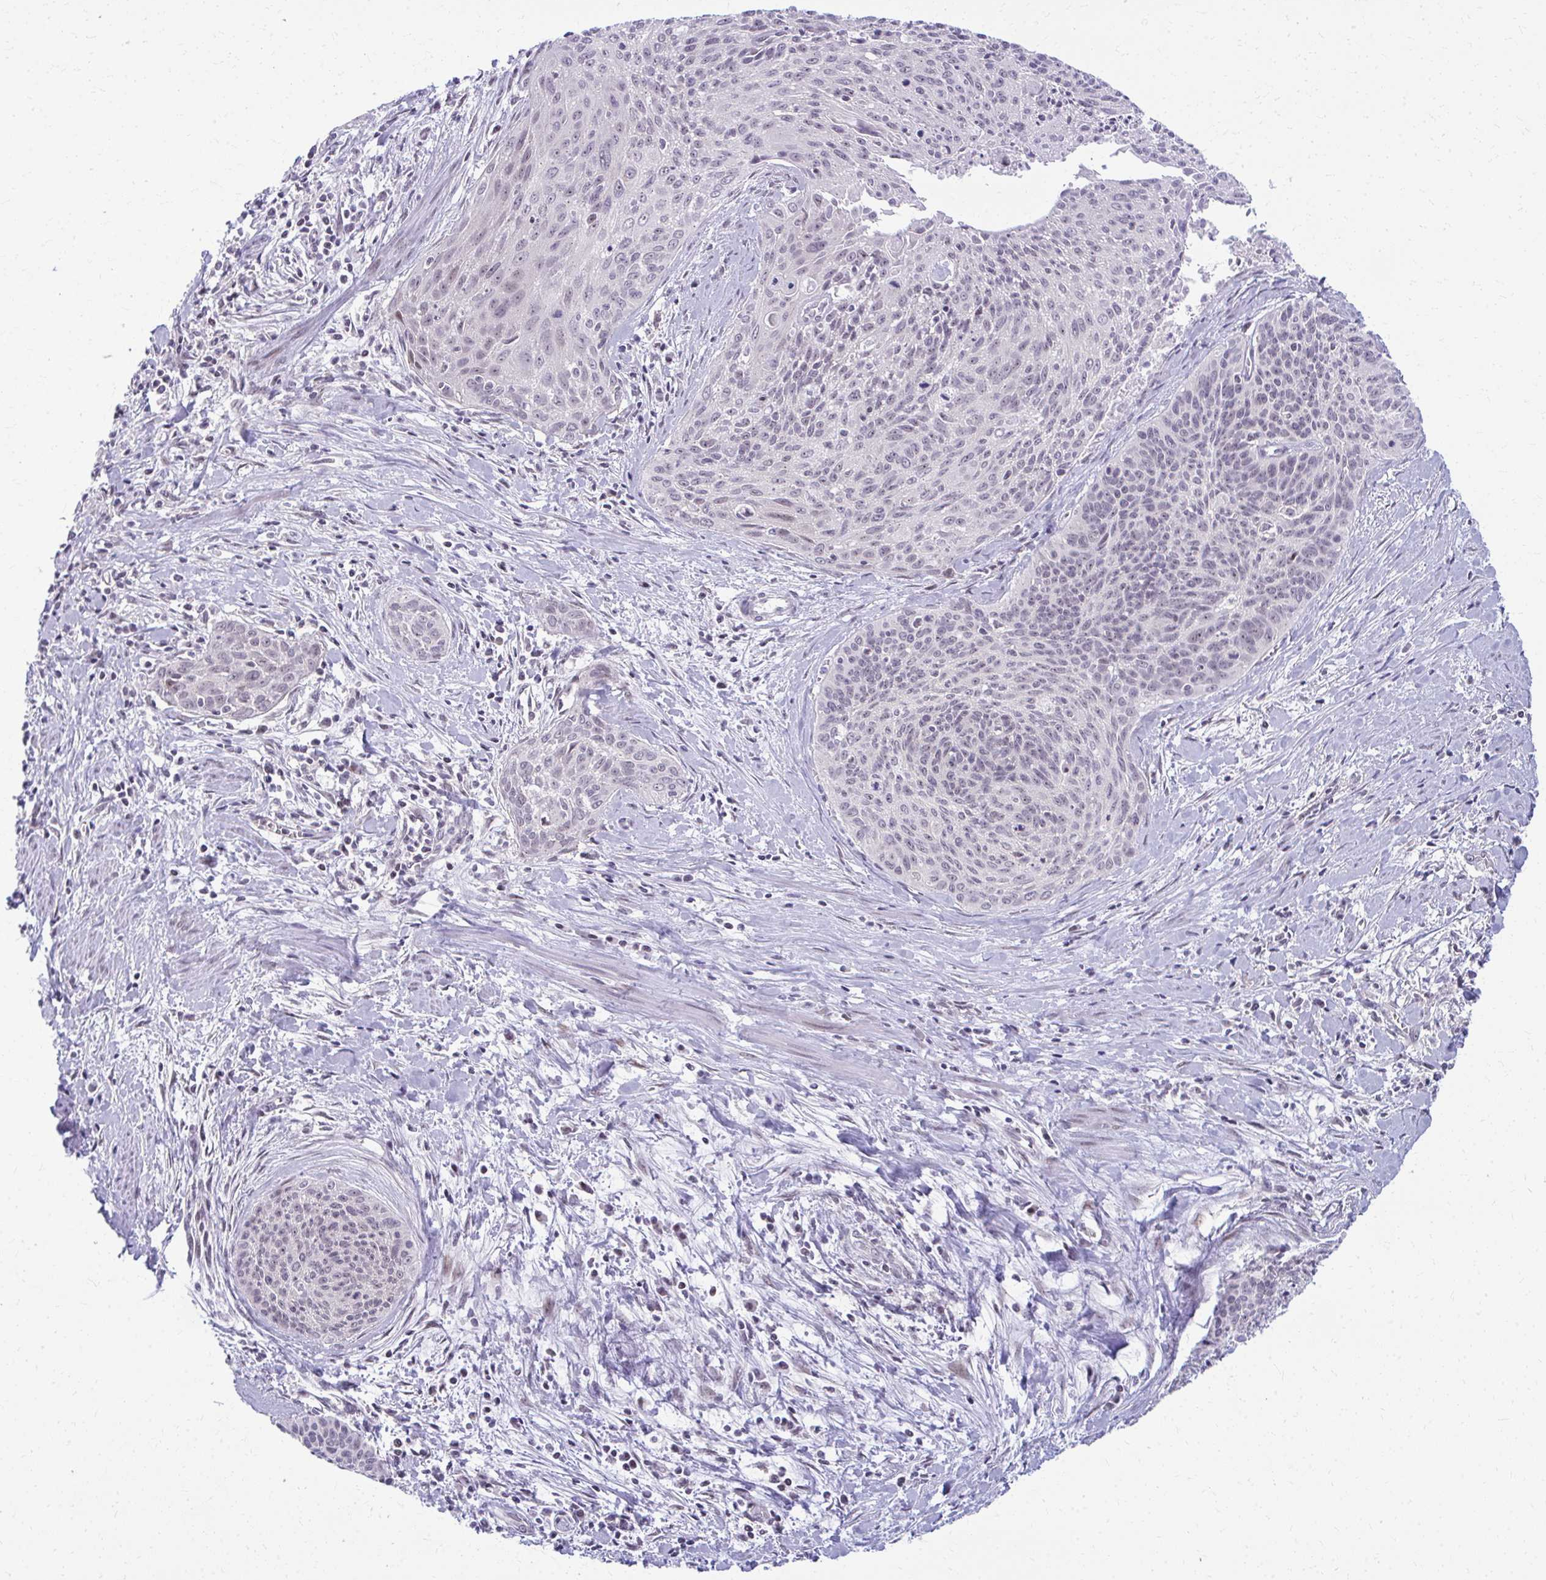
{"staining": {"intensity": "negative", "quantity": "none", "location": "none"}, "tissue": "cervical cancer", "cell_type": "Tumor cells", "image_type": "cancer", "snomed": [{"axis": "morphology", "description": "Squamous cell carcinoma, NOS"}, {"axis": "topography", "description": "Cervix"}], "caption": "Human cervical cancer stained for a protein using immunohistochemistry shows no positivity in tumor cells.", "gene": "MAF1", "patient": {"sex": "female", "age": 55}}